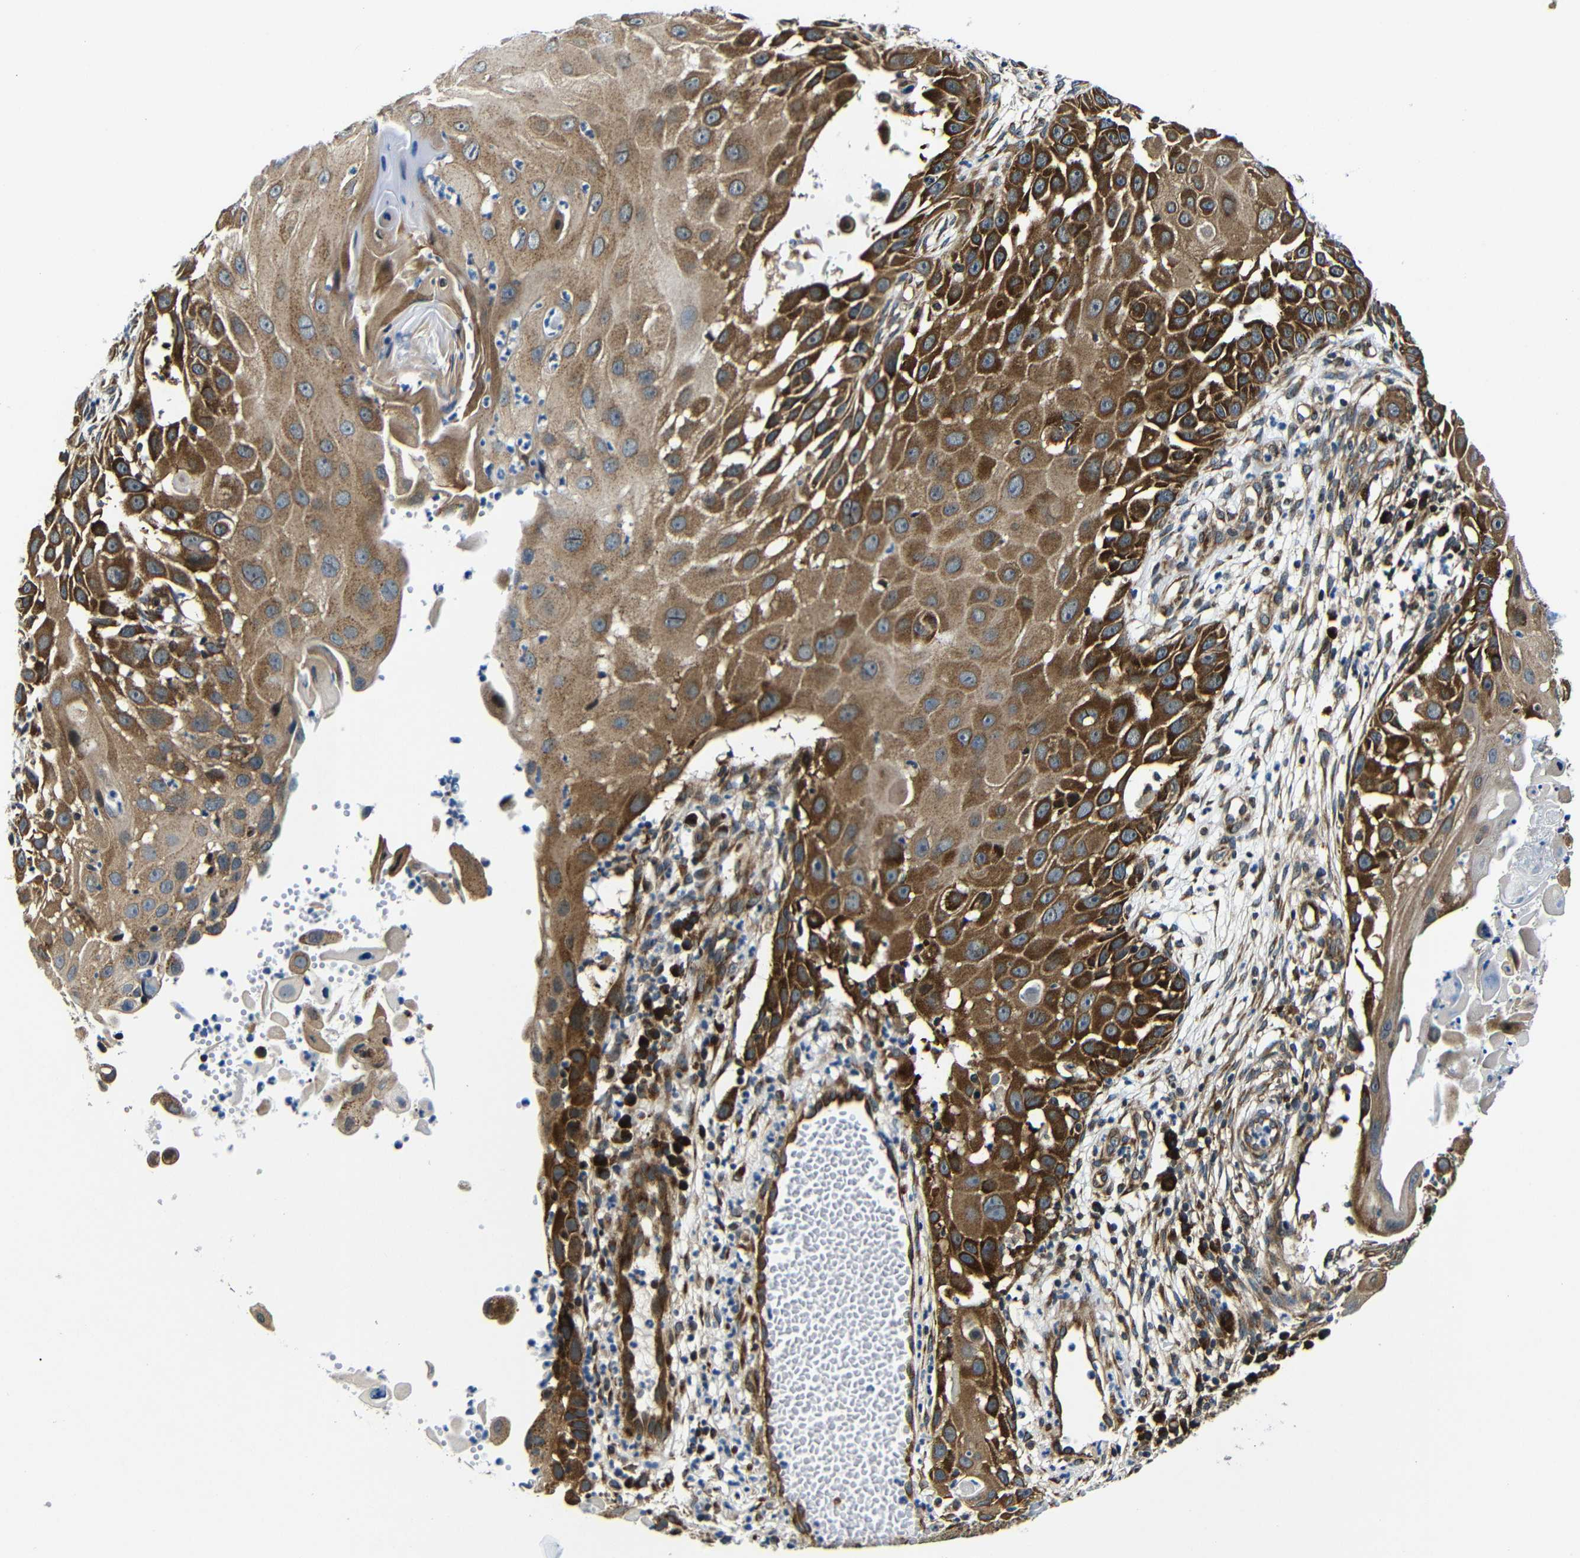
{"staining": {"intensity": "strong", "quantity": ">75%", "location": "cytoplasmic/membranous"}, "tissue": "skin cancer", "cell_type": "Tumor cells", "image_type": "cancer", "snomed": [{"axis": "morphology", "description": "Squamous cell carcinoma, NOS"}, {"axis": "topography", "description": "Skin"}], "caption": "Protein expression analysis of squamous cell carcinoma (skin) reveals strong cytoplasmic/membranous positivity in approximately >75% of tumor cells.", "gene": "ABCE1", "patient": {"sex": "female", "age": 44}}